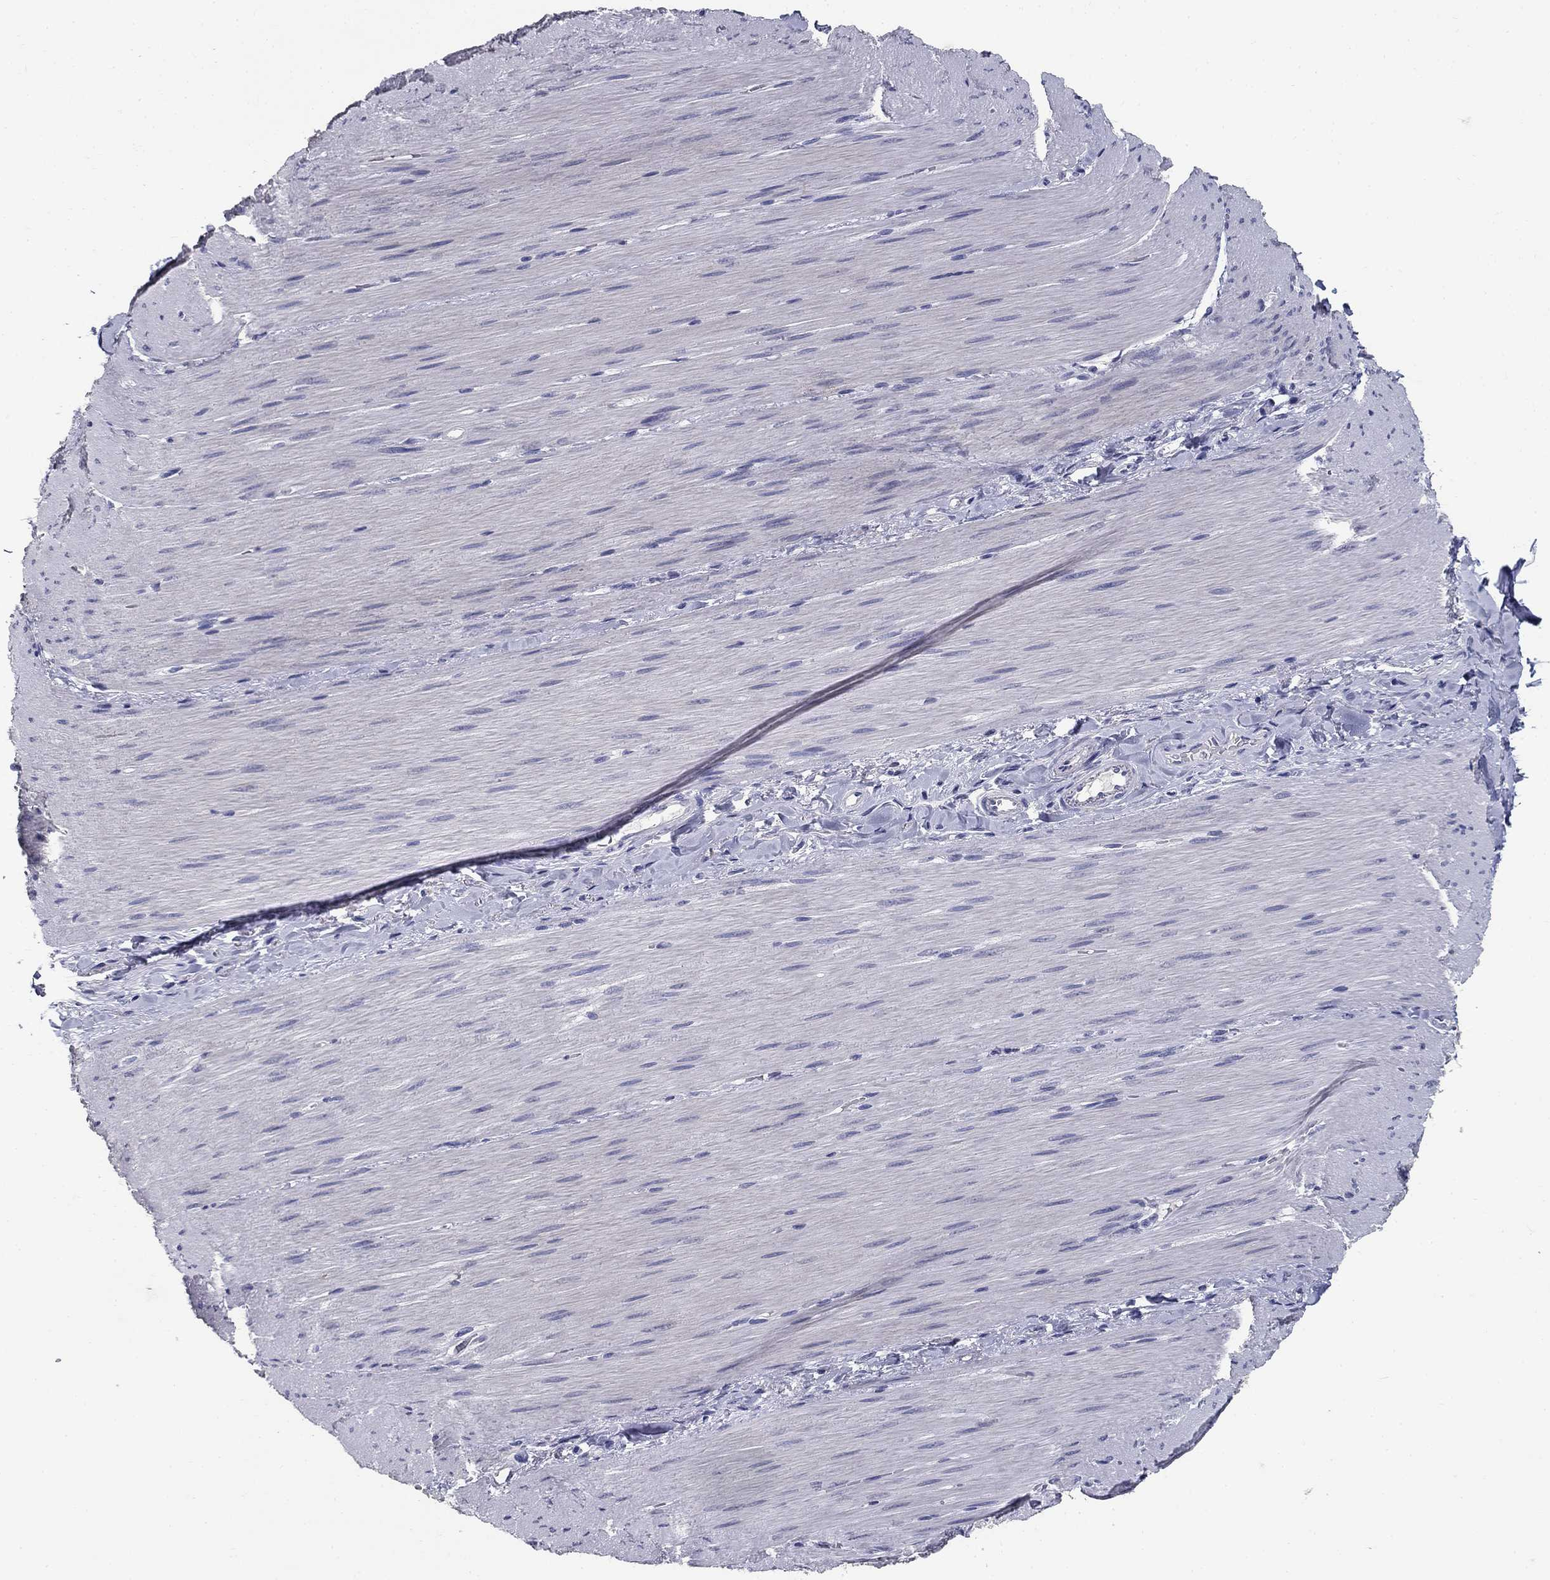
{"staining": {"intensity": "negative", "quantity": "none", "location": "none"}, "tissue": "adipose tissue", "cell_type": "Adipocytes", "image_type": "normal", "snomed": [{"axis": "morphology", "description": "Normal tissue, NOS"}, {"axis": "topography", "description": "Smooth muscle"}, {"axis": "topography", "description": "Duodenum"}, {"axis": "topography", "description": "Peripheral nerve tissue"}], "caption": "A high-resolution micrograph shows immunohistochemistry (IHC) staining of unremarkable adipose tissue, which shows no significant expression in adipocytes.", "gene": "POMC", "patient": {"sex": "female", "age": 61}}